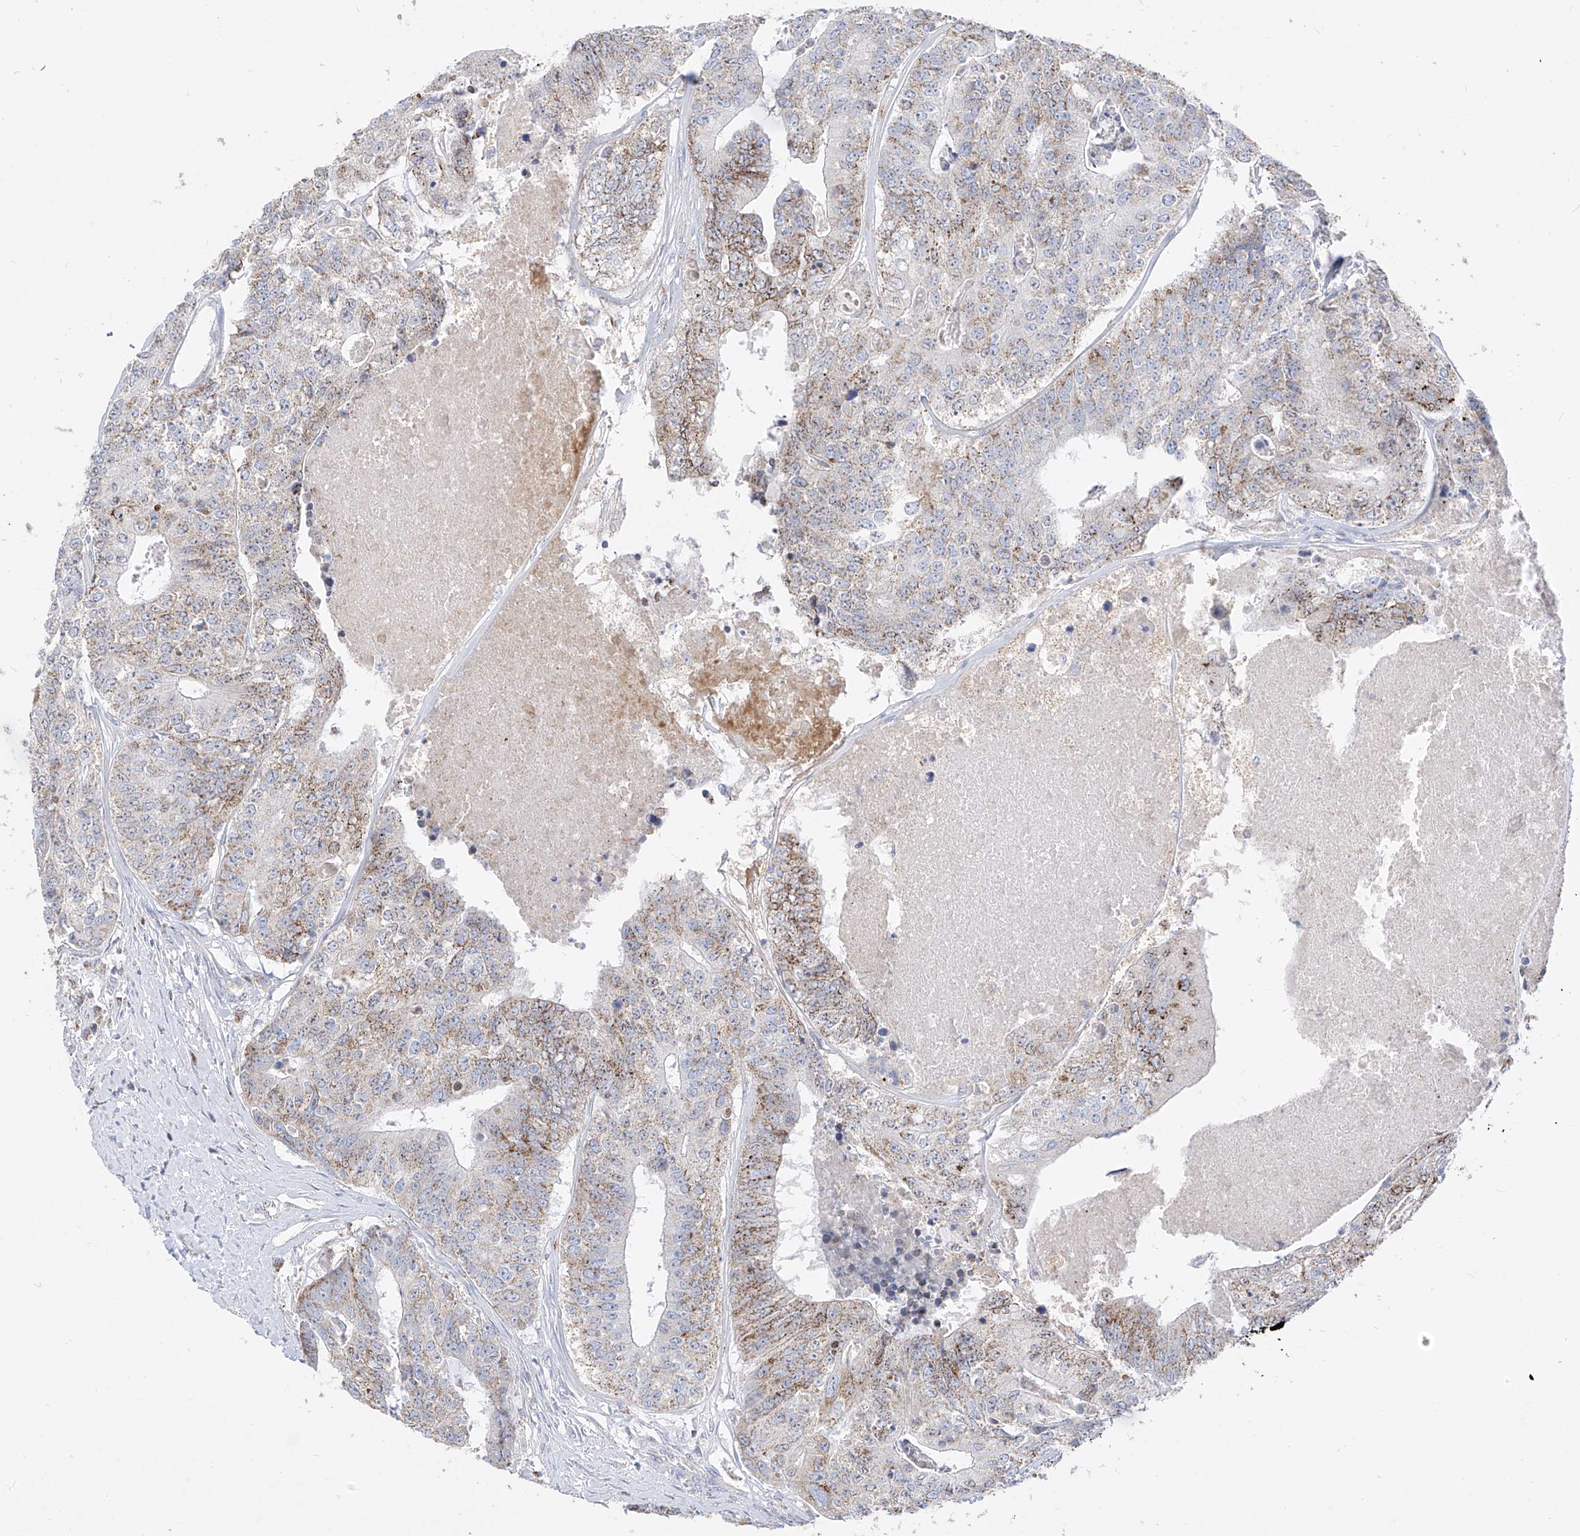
{"staining": {"intensity": "moderate", "quantity": ">75%", "location": "cytoplasmic/membranous"}, "tissue": "colorectal cancer", "cell_type": "Tumor cells", "image_type": "cancer", "snomed": [{"axis": "morphology", "description": "Adenocarcinoma, NOS"}, {"axis": "topography", "description": "Colon"}], "caption": "The immunohistochemical stain labels moderate cytoplasmic/membranous staining in tumor cells of colorectal cancer tissue. (DAB = brown stain, brightfield microscopy at high magnification).", "gene": "RASA2", "patient": {"sex": "female", "age": 67}}